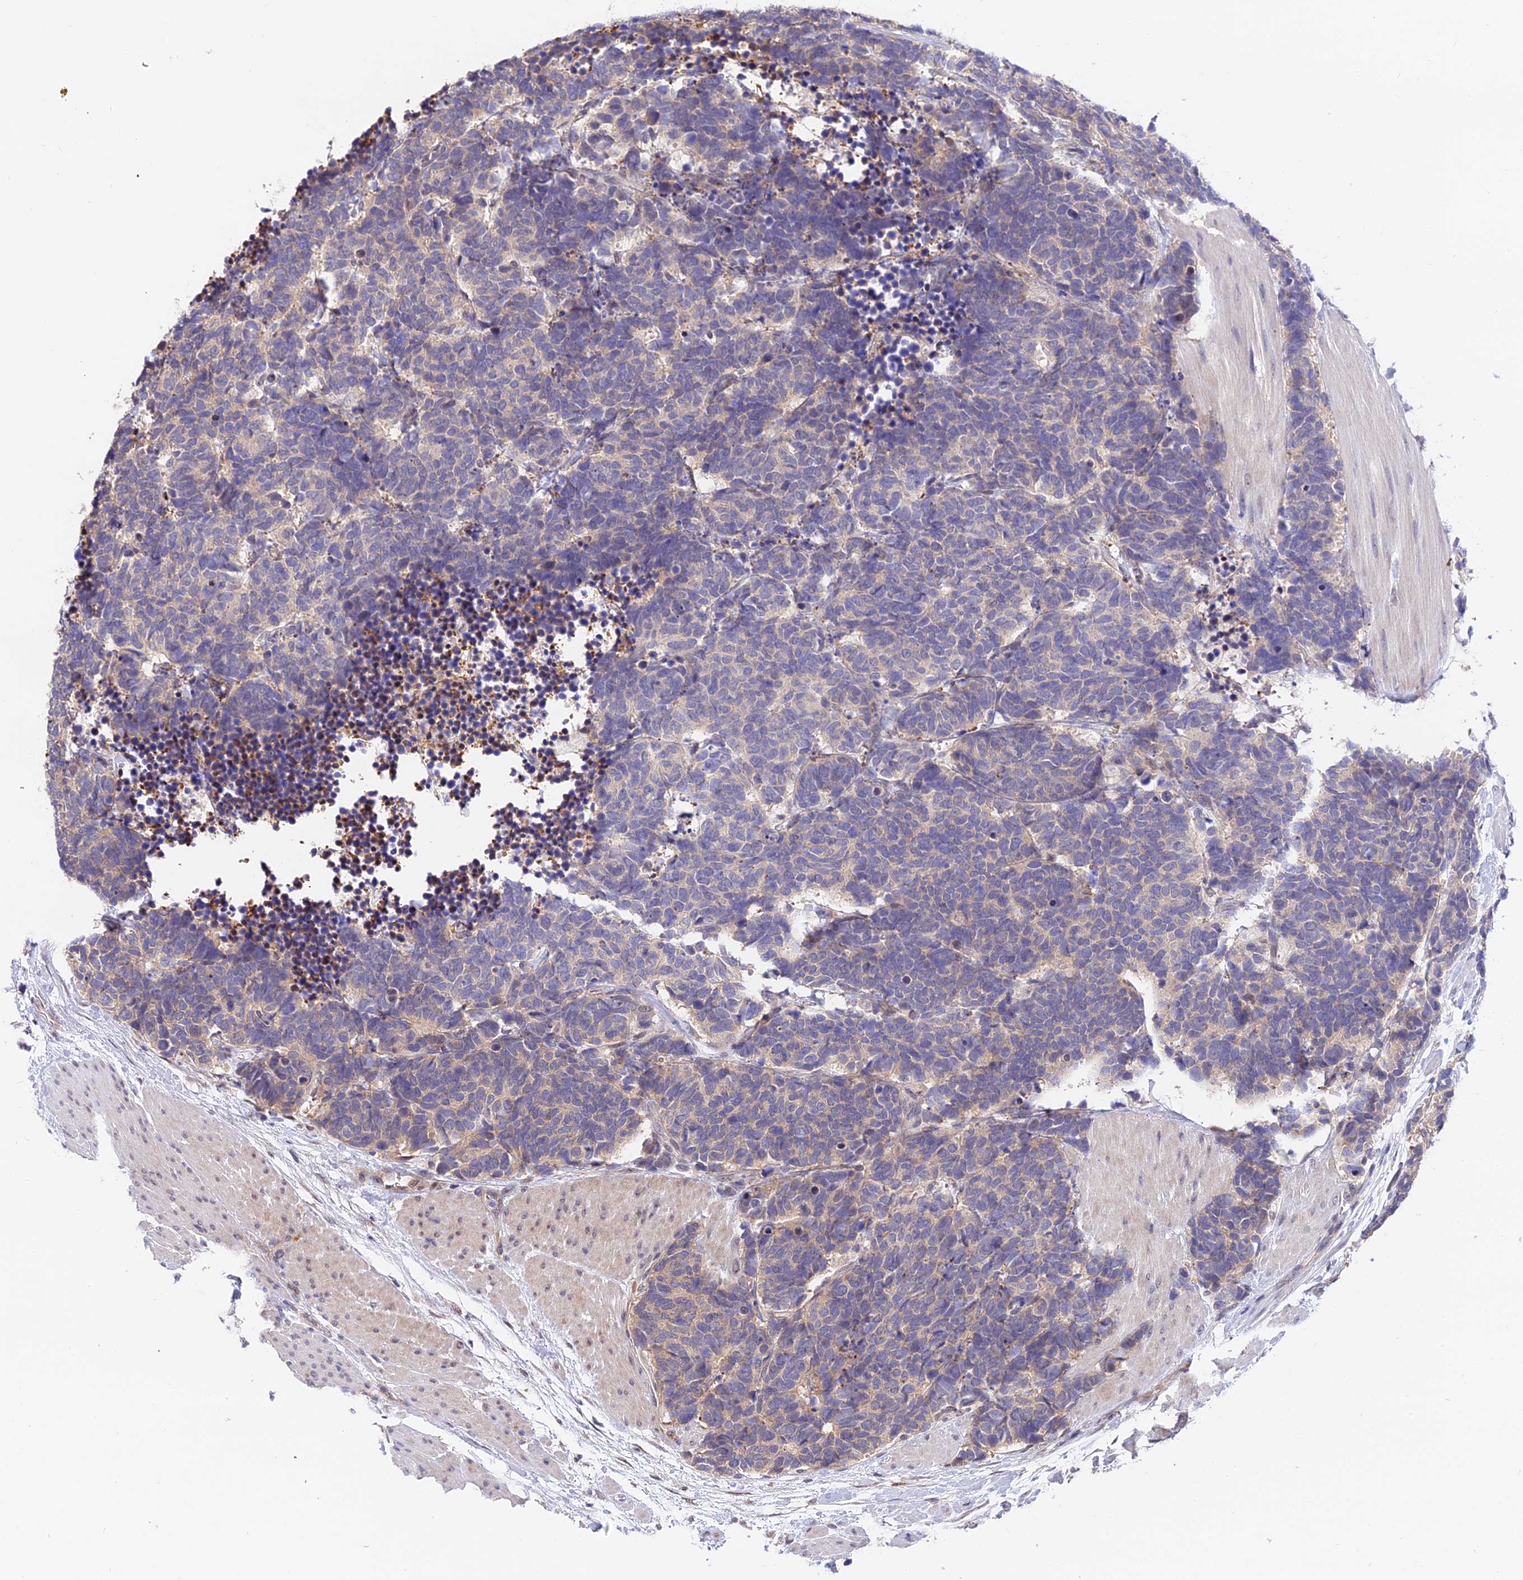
{"staining": {"intensity": "weak", "quantity": "25%-75%", "location": "cytoplasmic/membranous"}, "tissue": "carcinoid", "cell_type": "Tumor cells", "image_type": "cancer", "snomed": [{"axis": "morphology", "description": "Carcinoma, NOS"}, {"axis": "morphology", "description": "Carcinoid, malignant, NOS"}, {"axis": "topography", "description": "Urinary bladder"}], "caption": "Carcinoid tissue demonstrates weak cytoplasmic/membranous expression in approximately 25%-75% of tumor cells, visualized by immunohistochemistry.", "gene": "INPP4A", "patient": {"sex": "male", "age": 57}}